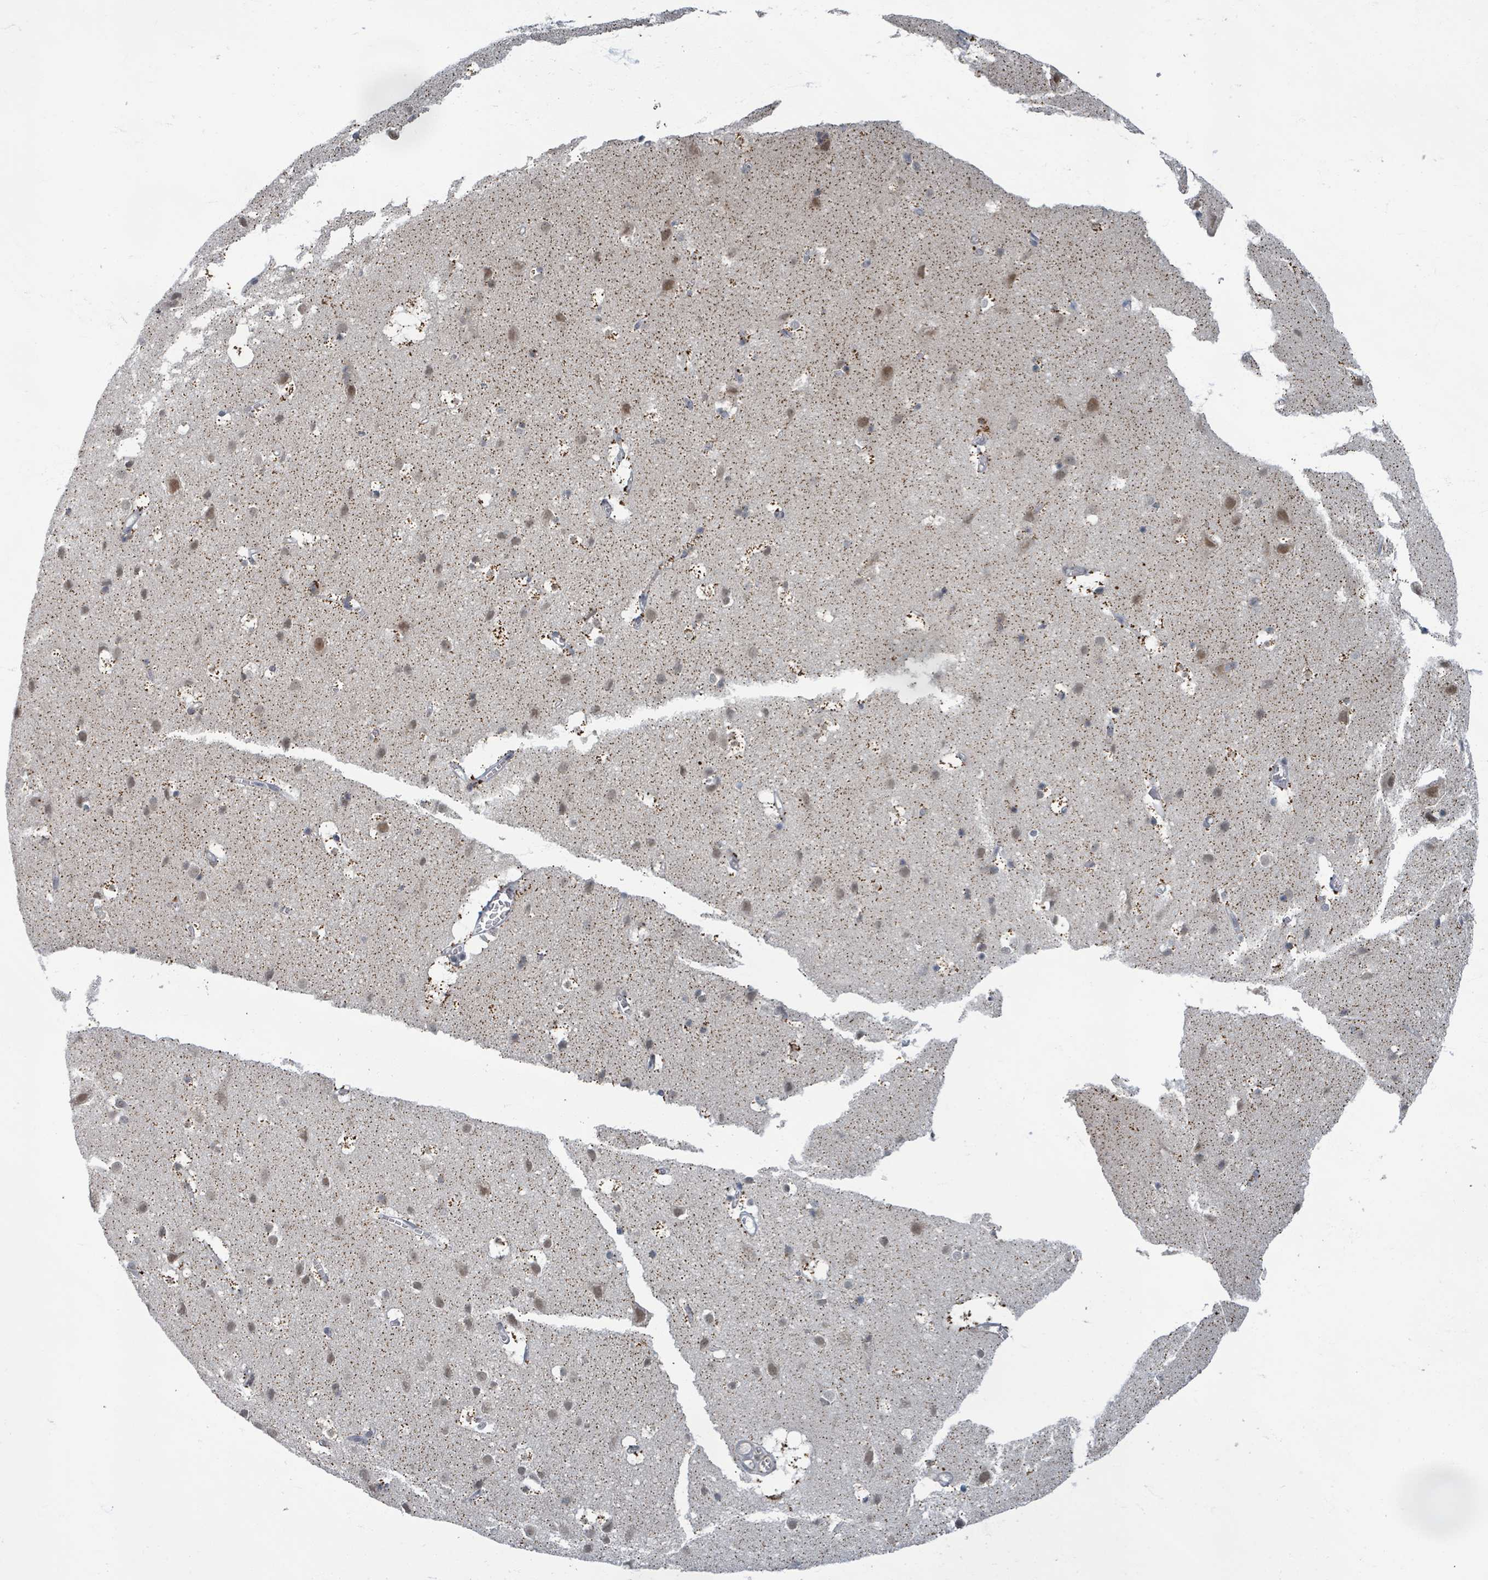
{"staining": {"intensity": "moderate", "quantity": "<25%", "location": "nuclear"}, "tissue": "cerebral cortex", "cell_type": "Endothelial cells", "image_type": "normal", "snomed": [{"axis": "morphology", "description": "Normal tissue, NOS"}, {"axis": "topography", "description": "Cerebral cortex"}], "caption": "IHC of normal cerebral cortex shows low levels of moderate nuclear staining in approximately <25% of endothelial cells.", "gene": "INTS15", "patient": {"sex": "male", "age": 54}}